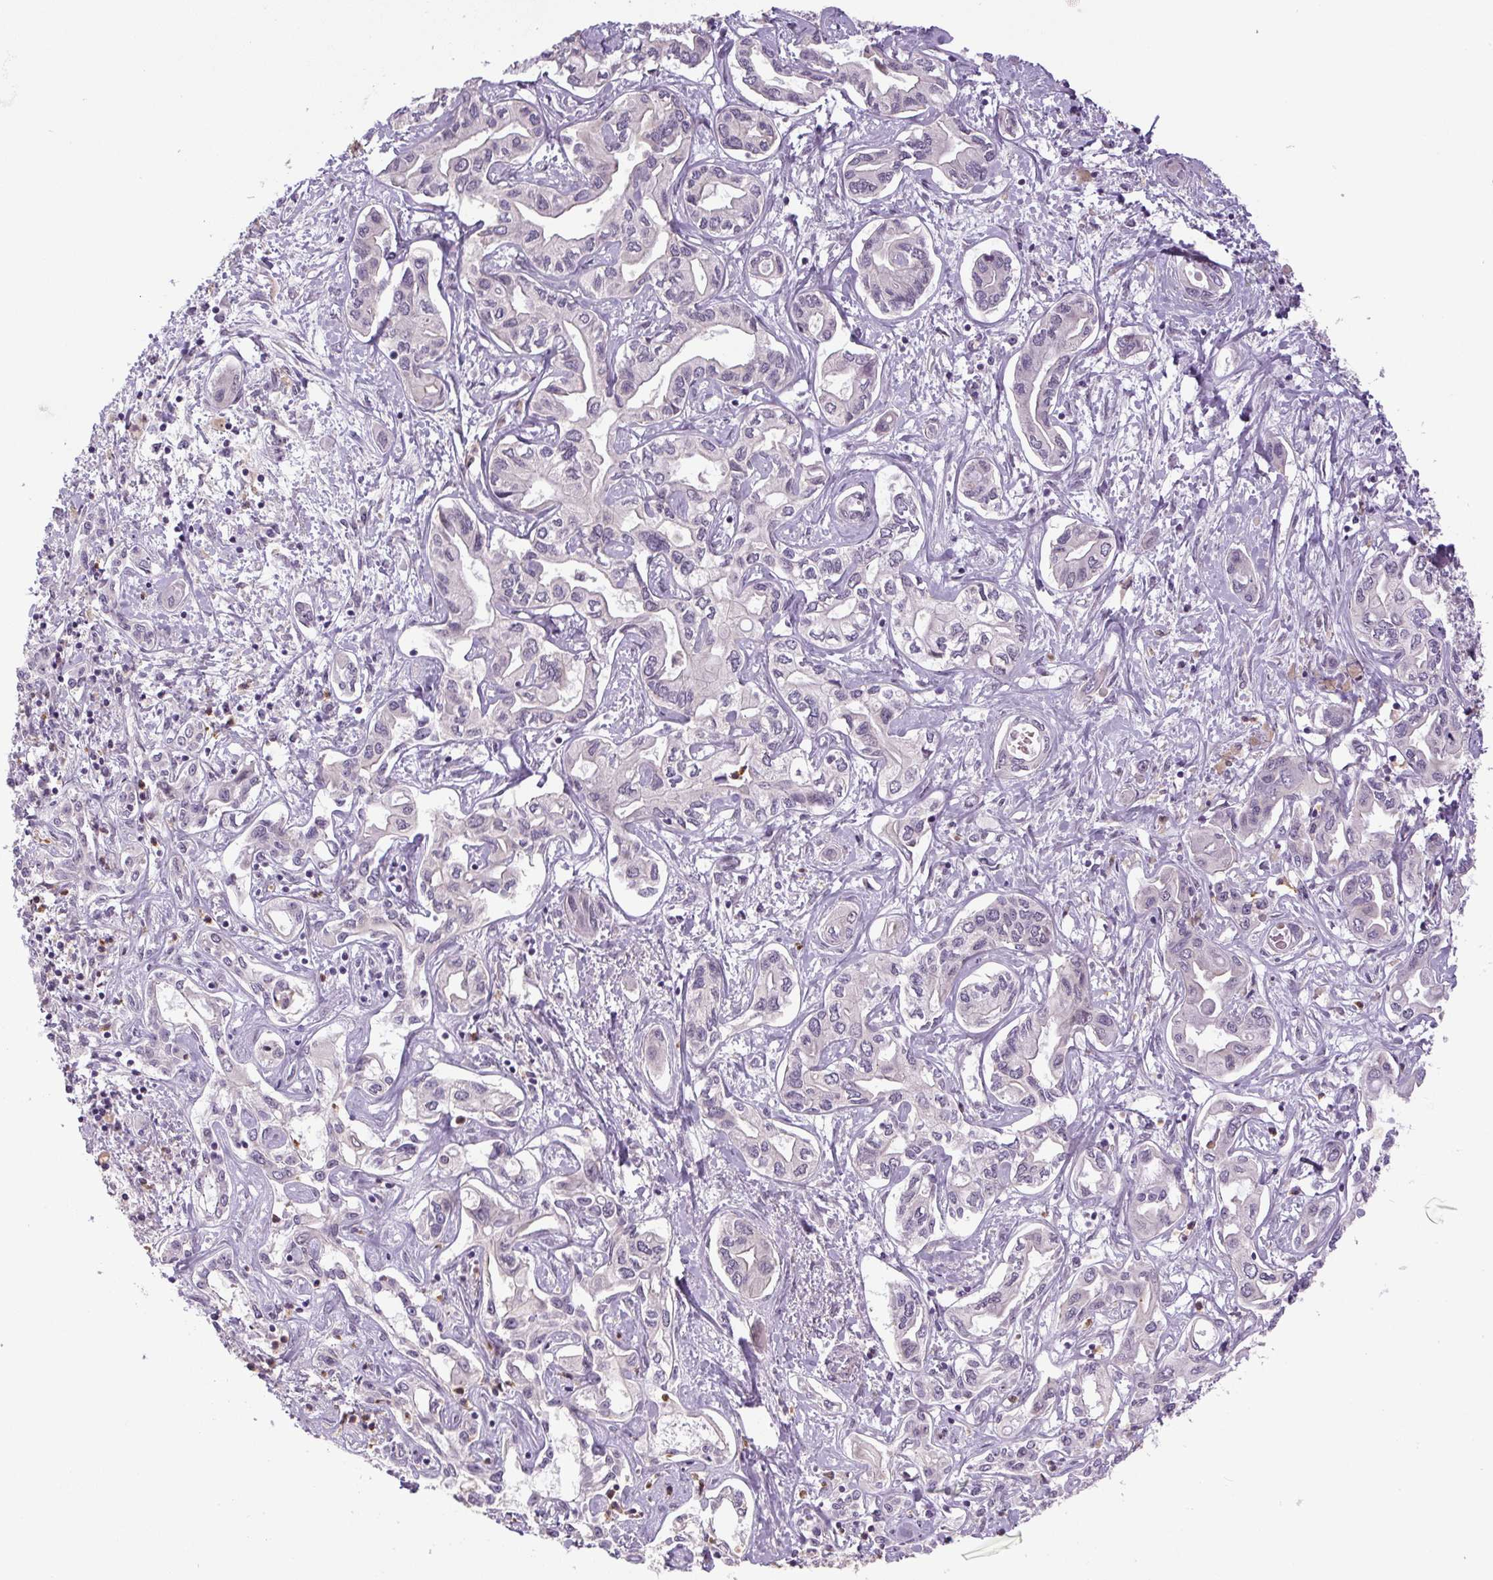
{"staining": {"intensity": "negative", "quantity": "none", "location": "none"}, "tissue": "liver cancer", "cell_type": "Tumor cells", "image_type": "cancer", "snomed": [{"axis": "morphology", "description": "Cholangiocarcinoma"}, {"axis": "topography", "description": "Liver"}], "caption": "This is an immunohistochemistry (IHC) image of cholangiocarcinoma (liver). There is no positivity in tumor cells.", "gene": "SGF29", "patient": {"sex": "female", "age": 64}}